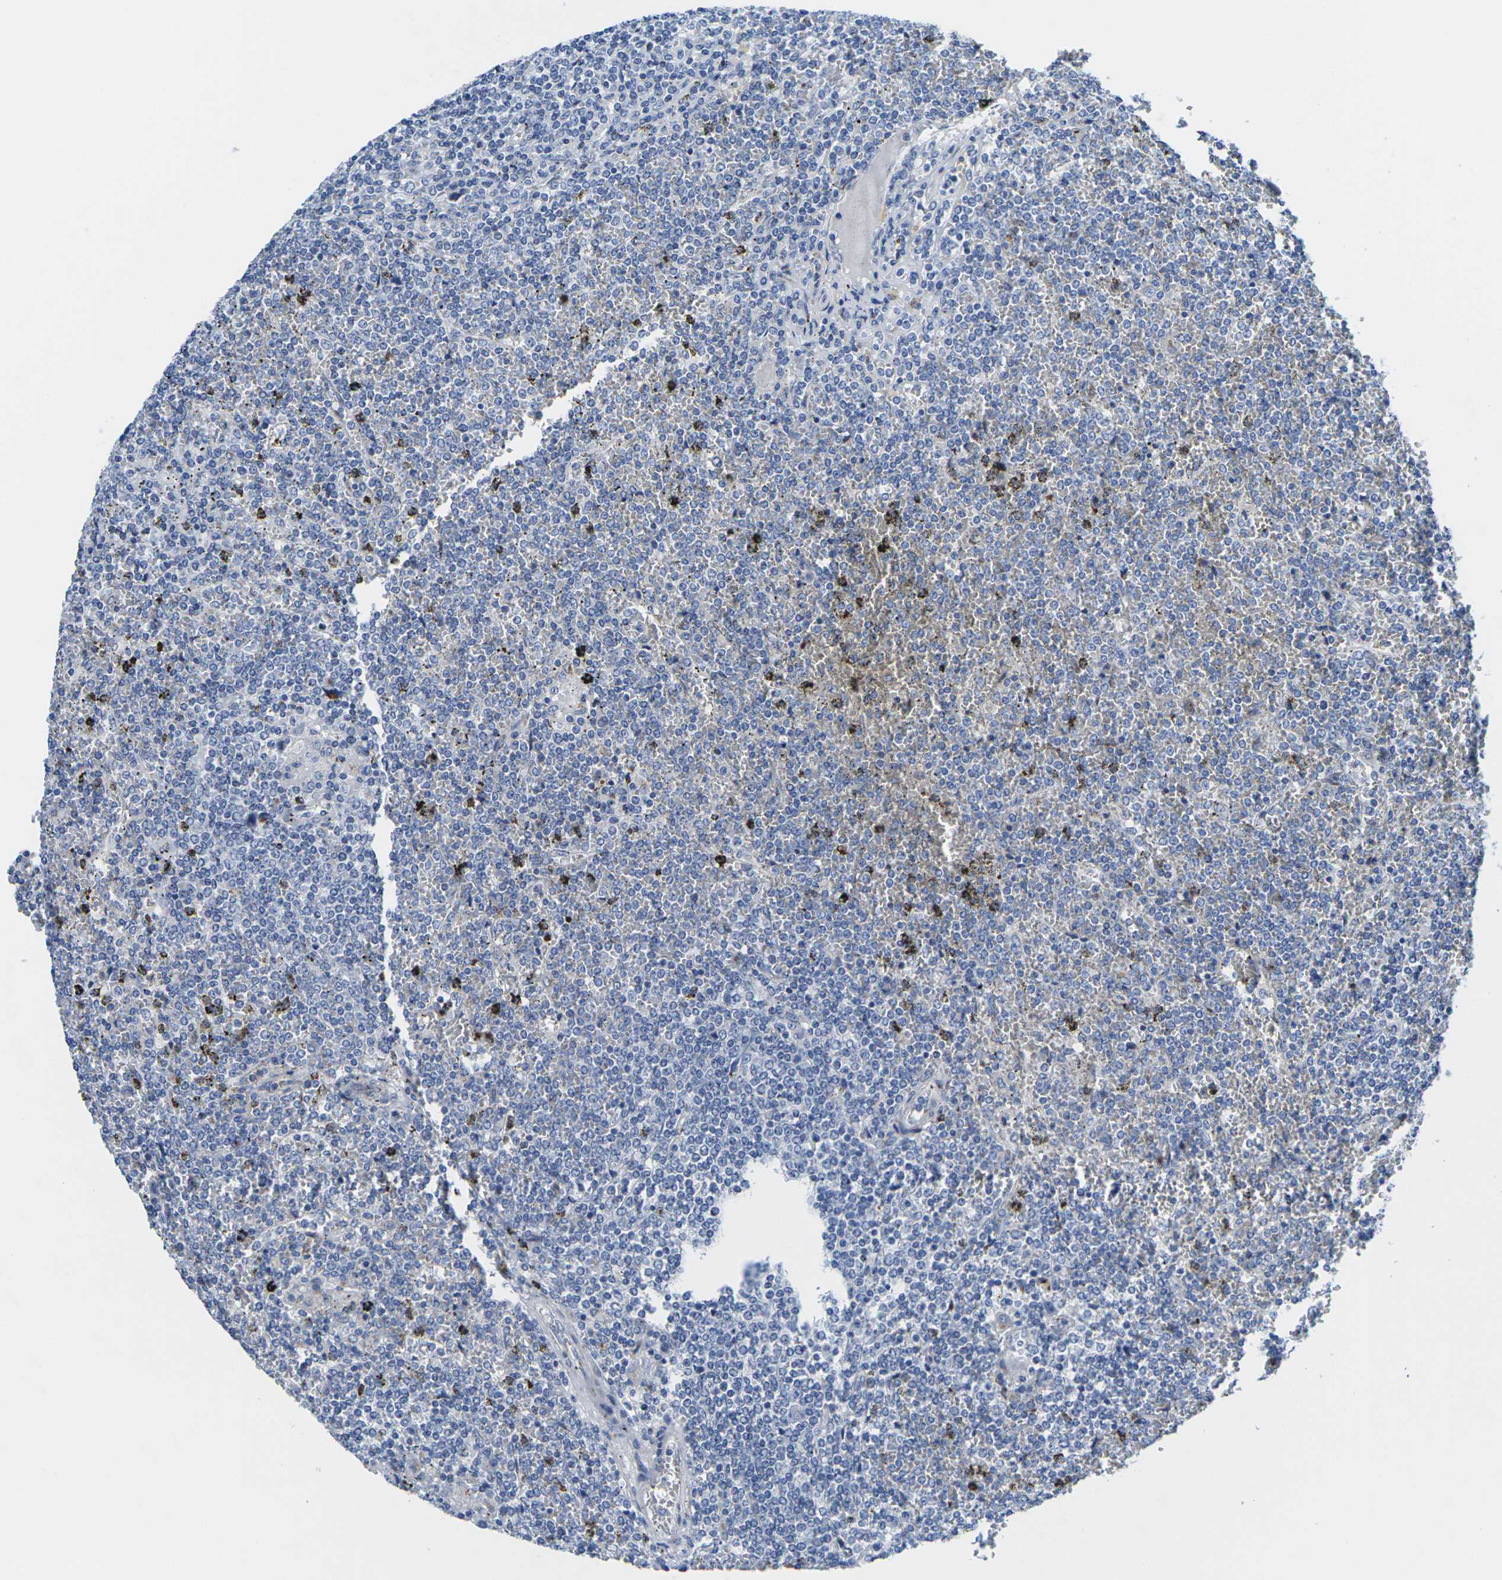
{"staining": {"intensity": "negative", "quantity": "none", "location": "none"}, "tissue": "lymphoma", "cell_type": "Tumor cells", "image_type": "cancer", "snomed": [{"axis": "morphology", "description": "Malignant lymphoma, non-Hodgkin's type, Low grade"}, {"axis": "topography", "description": "Spleen"}], "caption": "Immunohistochemistry photomicrograph of low-grade malignant lymphoma, non-Hodgkin's type stained for a protein (brown), which reveals no staining in tumor cells.", "gene": "CRK", "patient": {"sex": "female", "age": 19}}